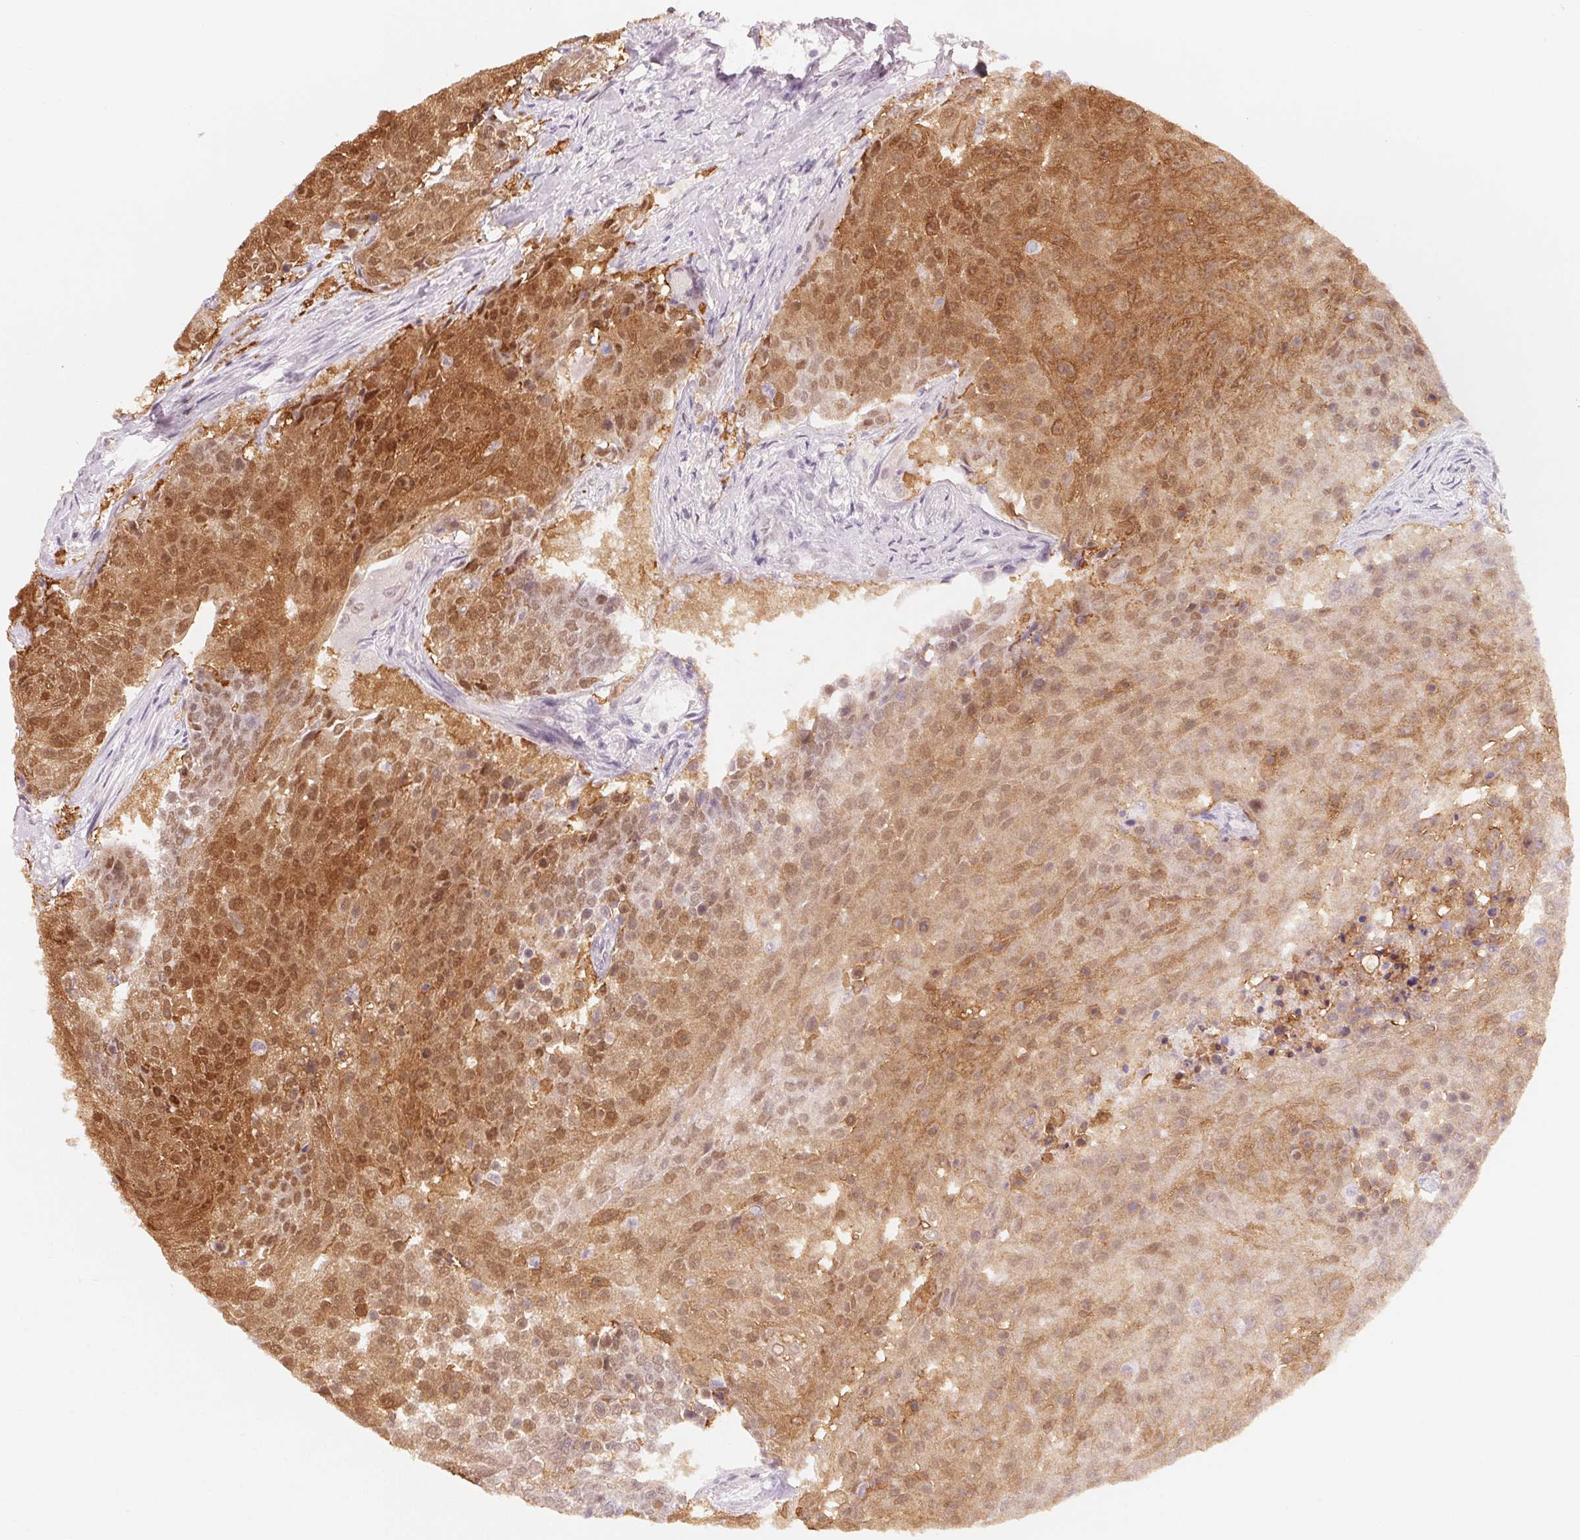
{"staining": {"intensity": "moderate", "quantity": ">75%", "location": "cytoplasmic/membranous,nuclear"}, "tissue": "urothelial cancer", "cell_type": "Tumor cells", "image_type": "cancer", "snomed": [{"axis": "morphology", "description": "Urothelial carcinoma, High grade"}, {"axis": "topography", "description": "Urinary bladder"}], "caption": "Moderate cytoplasmic/membranous and nuclear expression for a protein is appreciated in about >75% of tumor cells of urothelial carcinoma (high-grade) using IHC.", "gene": "ARHGAP22", "patient": {"sex": "female", "age": 63}}